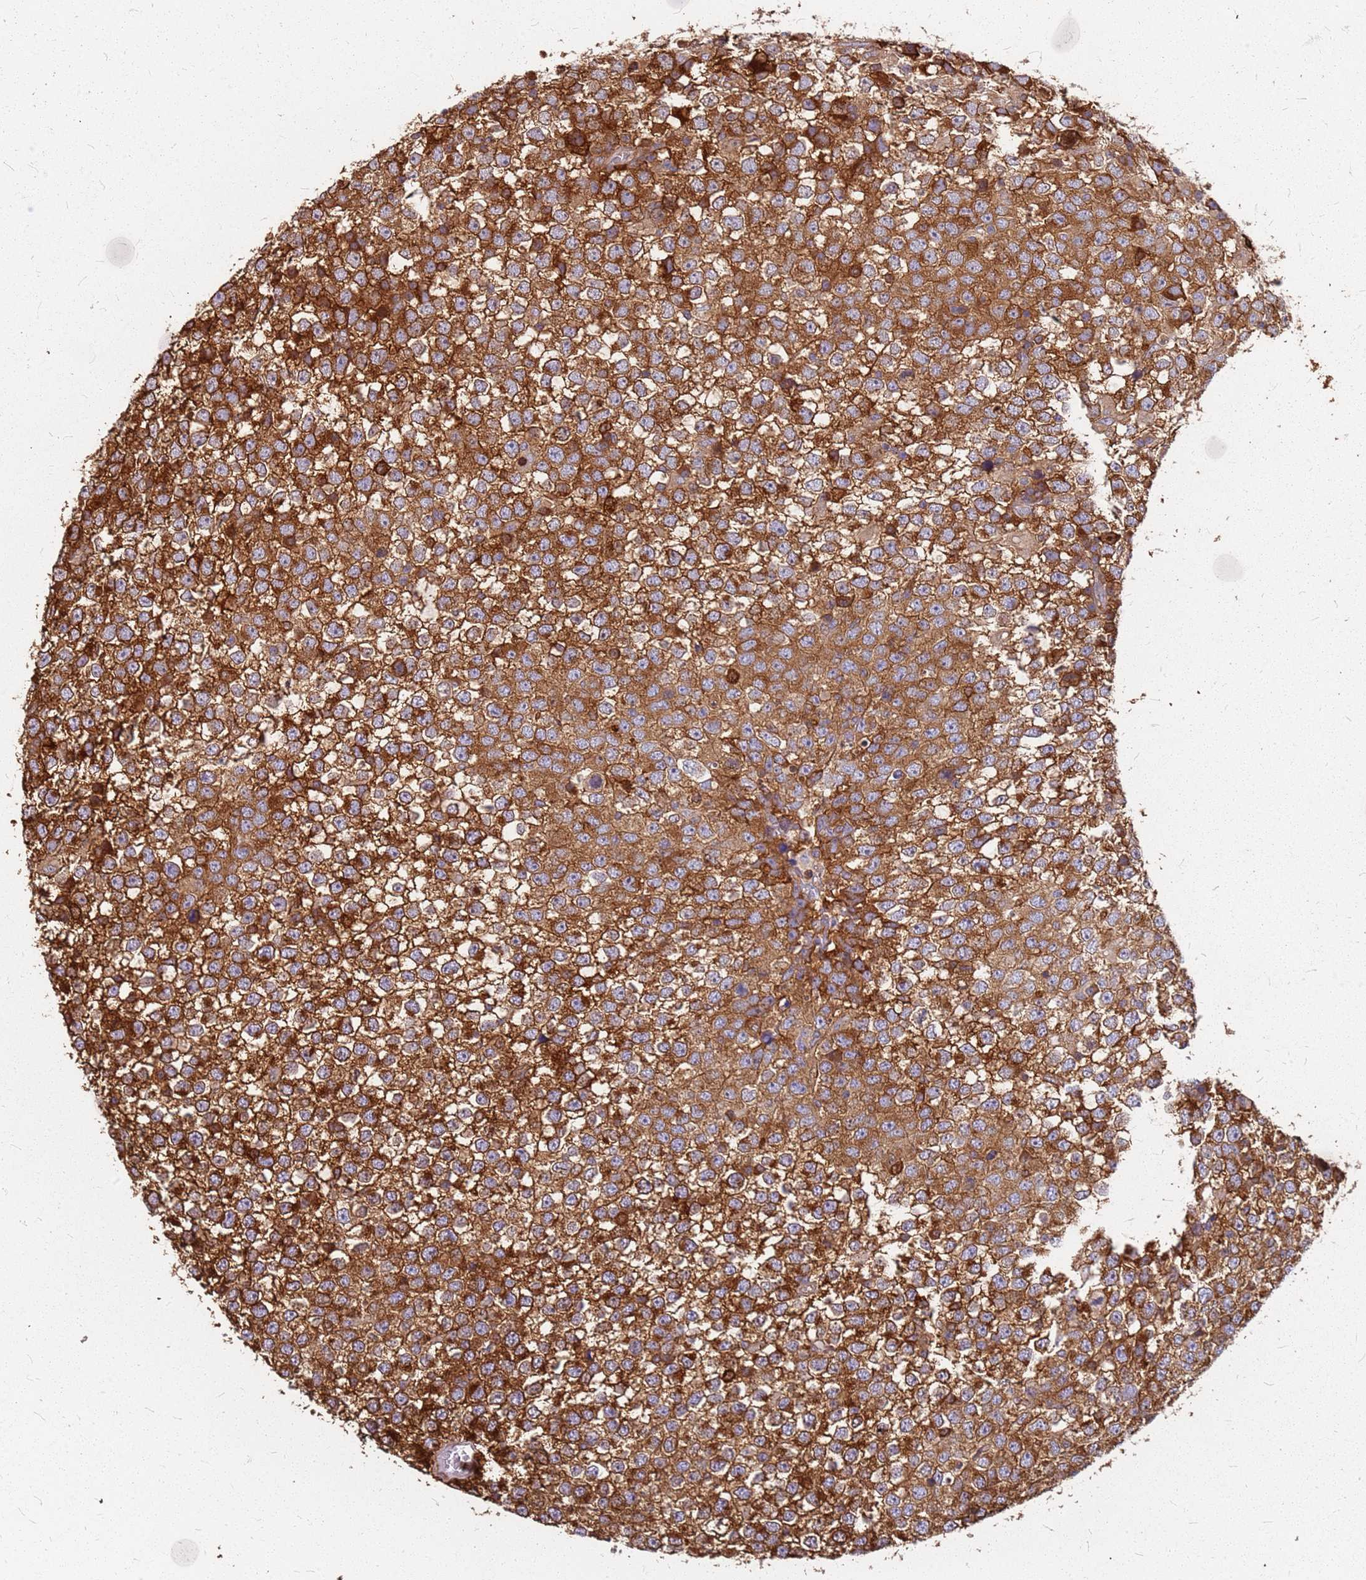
{"staining": {"intensity": "strong", "quantity": ">75%", "location": "cytoplasmic/membranous"}, "tissue": "testis cancer", "cell_type": "Tumor cells", "image_type": "cancer", "snomed": [{"axis": "morphology", "description": "Seminoma, NOS"}, {"axis": "topography", "description": "Testis"}], "caption": "Immunohistochemistry (IHC) of seminoma (testis) shows high levels of strong cytoplasmic/membranous staining in approximately >75% of tumor cells. The staining is performed using DAB brown chromogen to label protein expression. The nuclei are counter-stained blue using hematoxylin.", "gene": "HDX", "patient": {"sex": "male", "age": 65}}